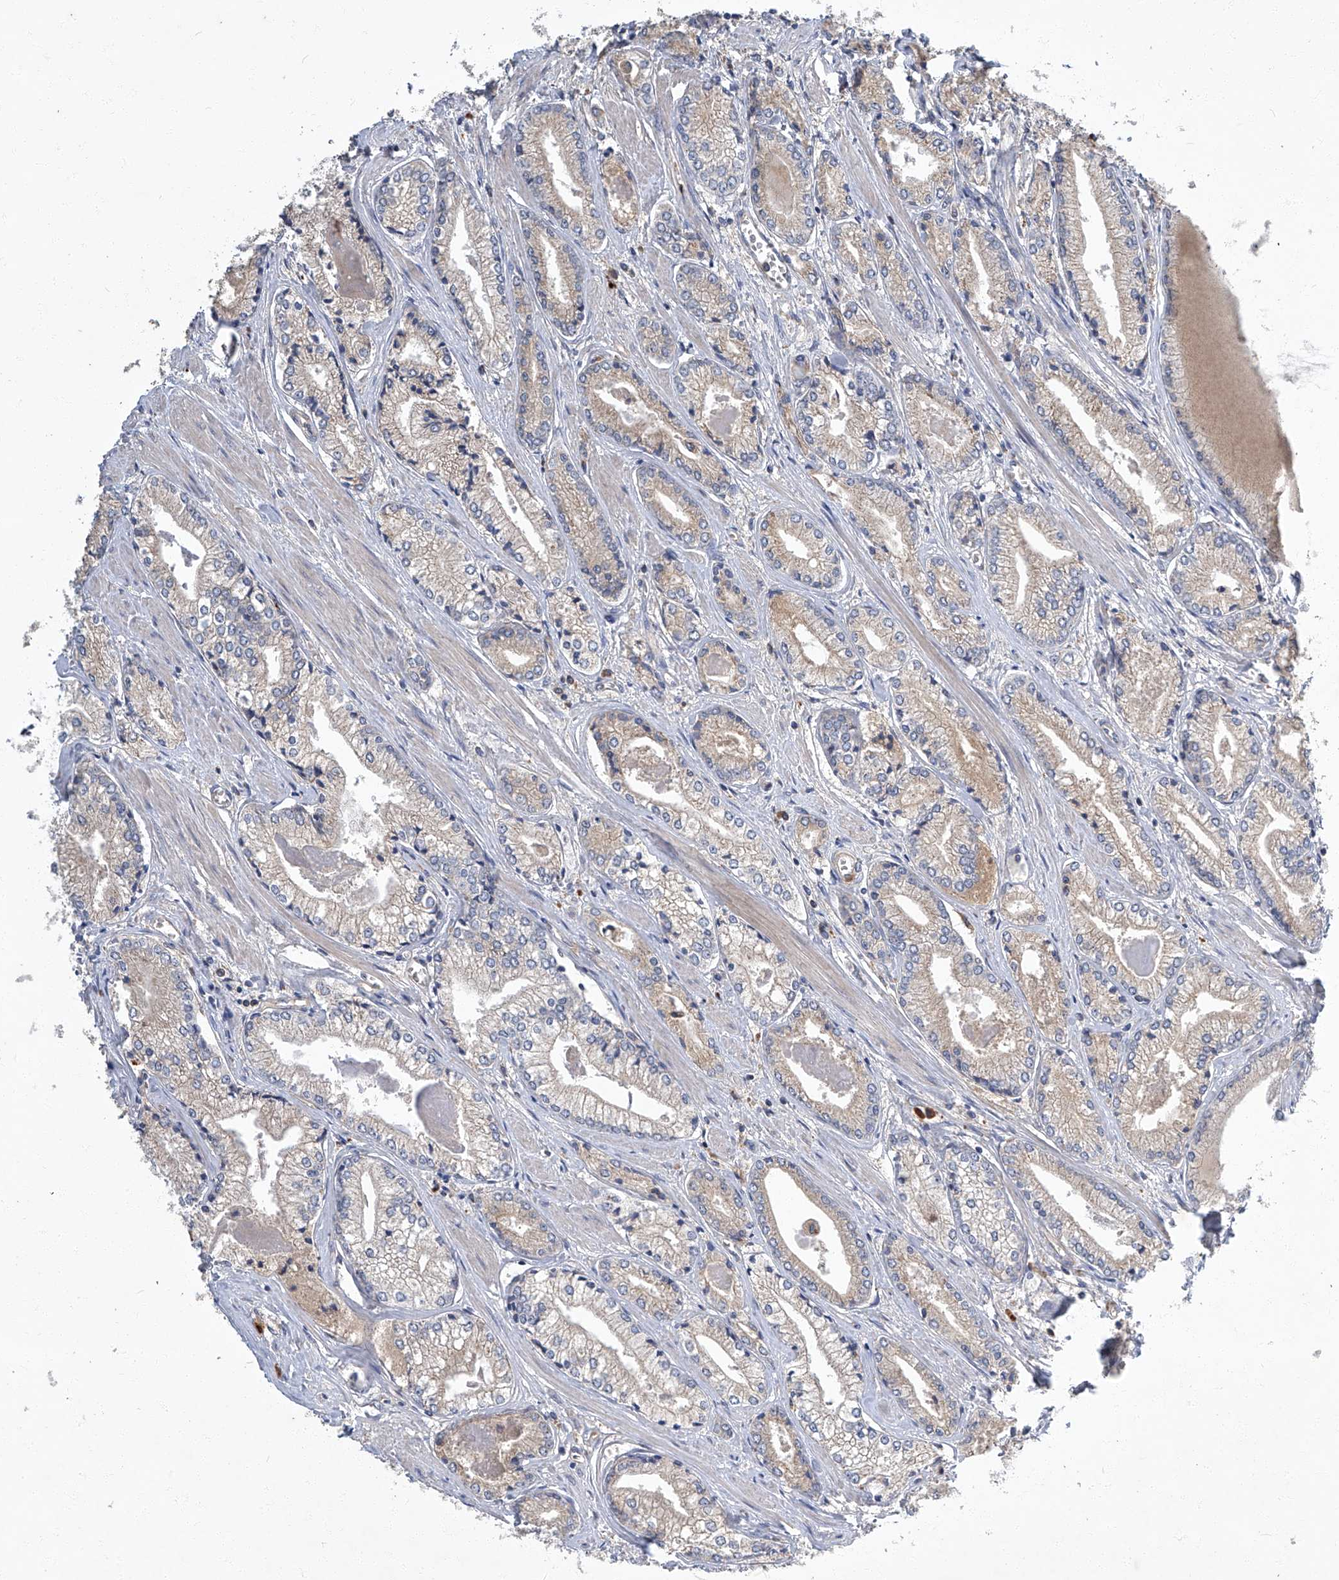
{"staining": {"intensity": "negative", "quantity": "none", "location": "none"}, "tissue": "prostate cancer", "cell_type": "Tumor cells", "image_type": "cancer", "snomed": [{"axis": "morphology", "description": "Adenocarcinoma, Low grade"}, {"axis": "topography", "description": "Prostate"}], "caption": "Photomicrograph shows no significant protein positivity in tumor cells of adenocarcinoma (low-grade) (prostate). (DAB immunohistochemistry, high magnification).", "gene": "TNFRSF13B", "patient": {"sex": "male", "age": 60}}